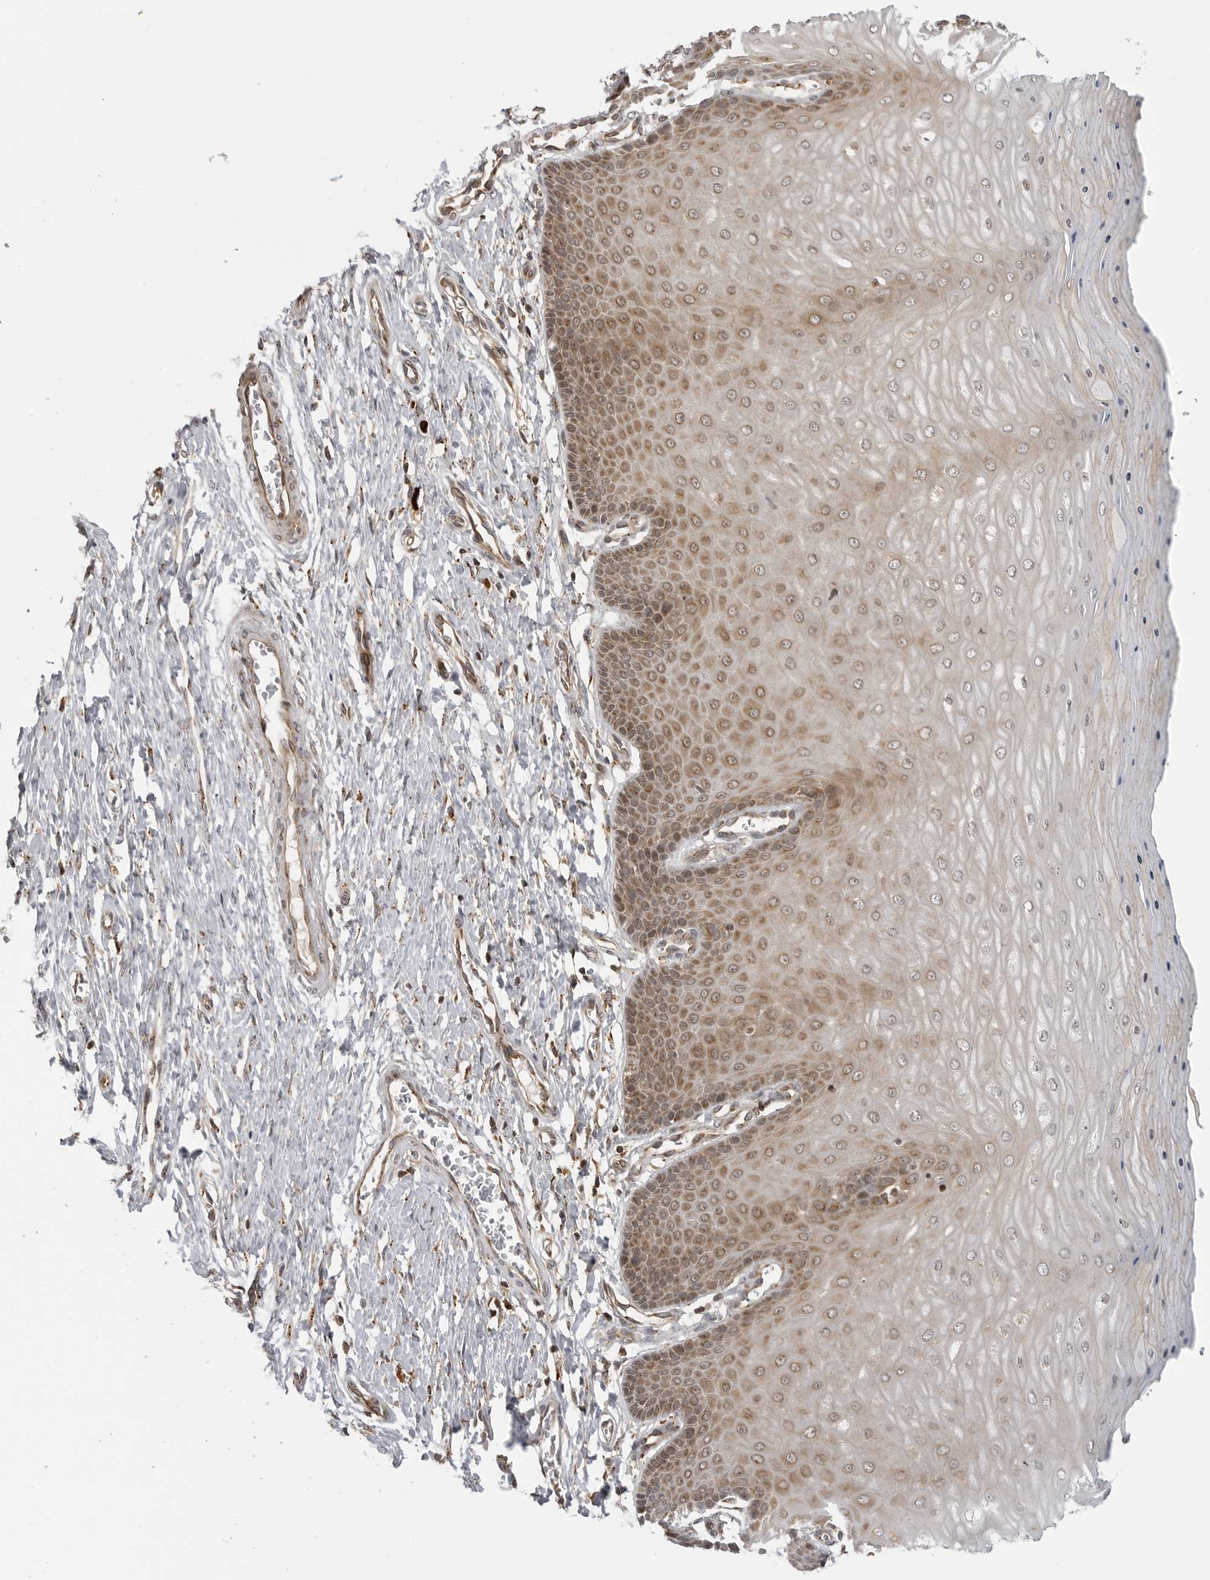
{"staining": {"intensity": "moderate", "quantity": ">75%", "location": "cytoplasmic/membranous"}, "tissue": "cervix", "cell_type": "Glandular cells", "image_type": "normal", "snomed": [{"axis": "morphology", "description": "Normal tissue, NOS"}, {"axis": "topography", "description": "Cervix"}], "caption": "Unremarkable cervix displays moderate cytoplasmic/membranous expression in approximately >75% of glandular cells.", "gene": "COPA", "patient": {"sex": "female", "age": 55}}